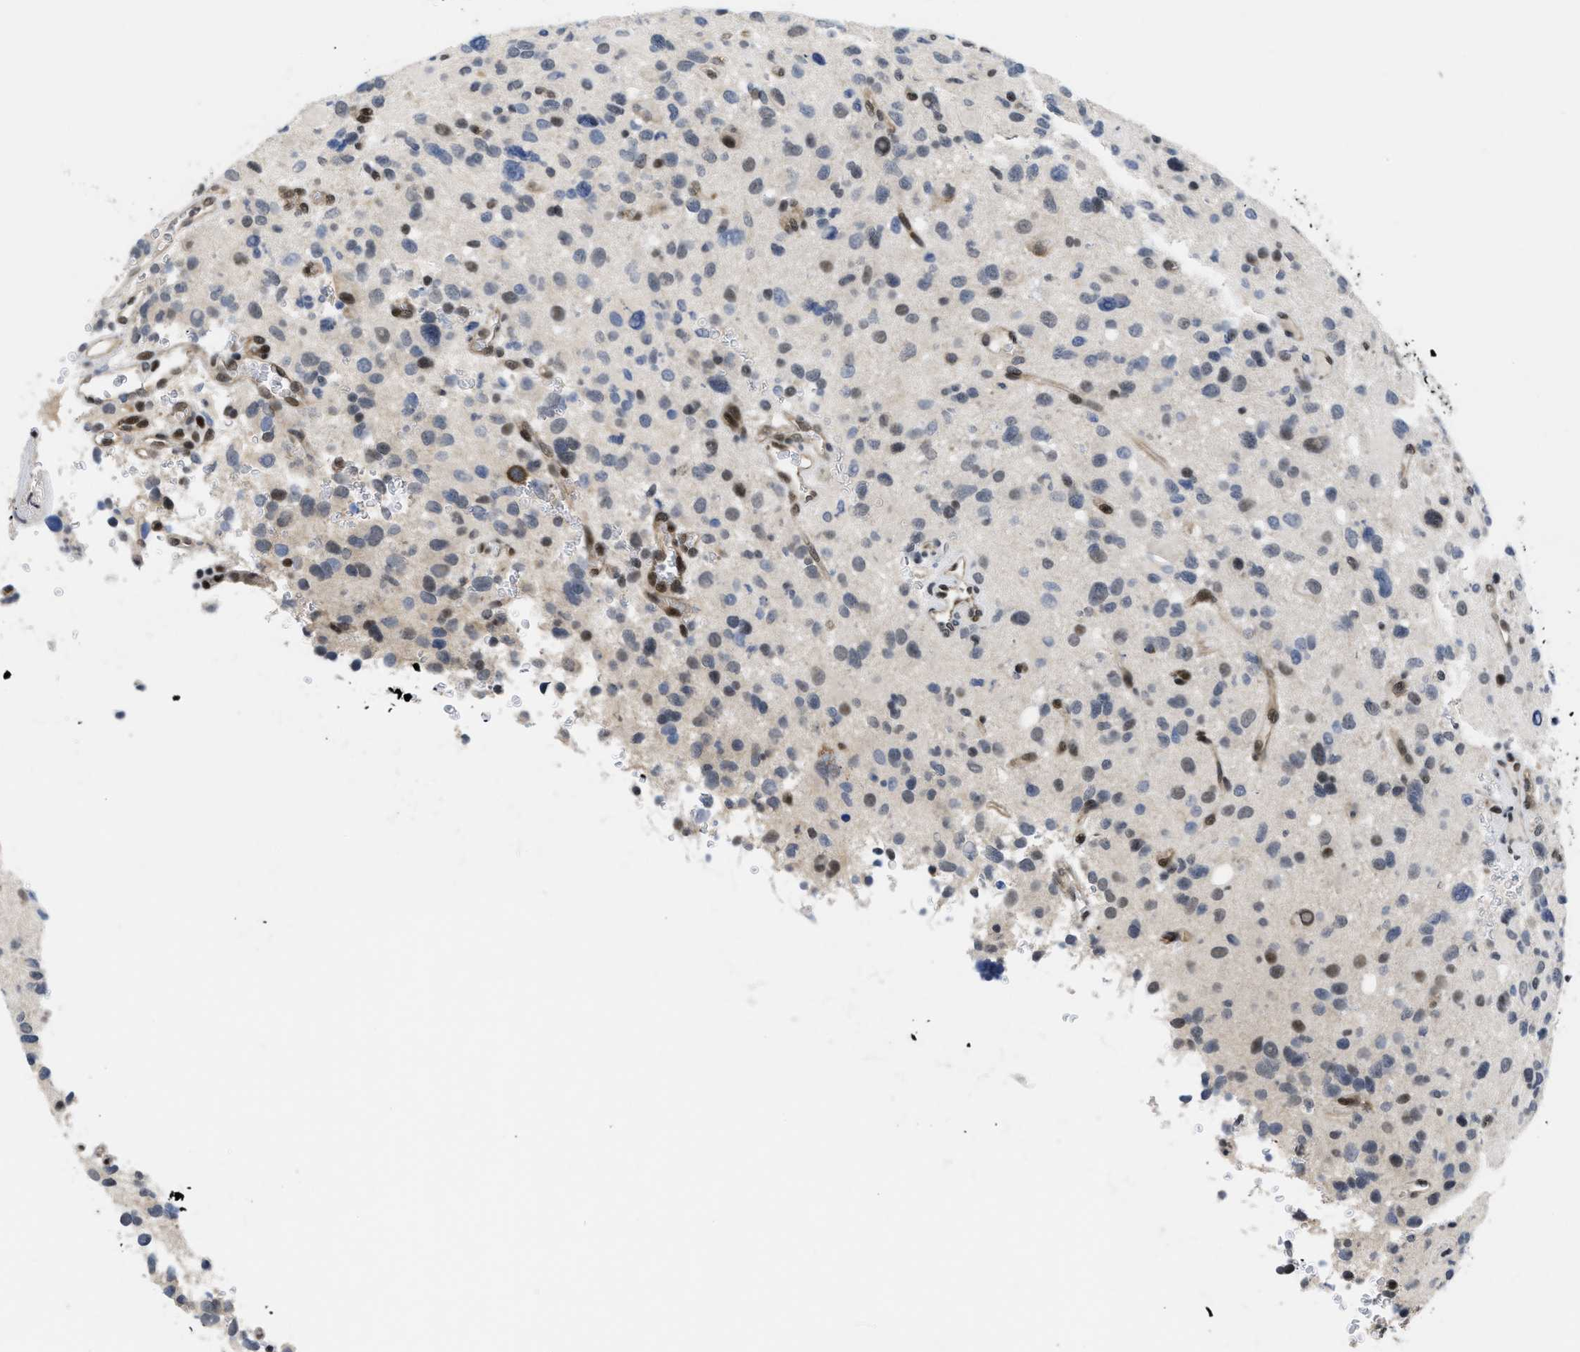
{"staining": {"intensity": "moderate", "quantity": "<25%", "location": "cytoplasmic/membranous,nuclear"}, "tissue": "glioma", "cell_type": "Tumor cells", "image_type": "cancer", "snomed": [{"axis": "morphology", "description": "Glioma, malignant, High grade"}, {"axis": "topography", "description": "Brain"}], "caption": "Human high-grade glioma (malignant) stained for a protein (brown) shows moderate cytoplasmic/membranous and nuclear positive staining in approximately <25% of tumor cells.", "gene": "HIF1A", "patient": {"sex": "male", "age": 48}}